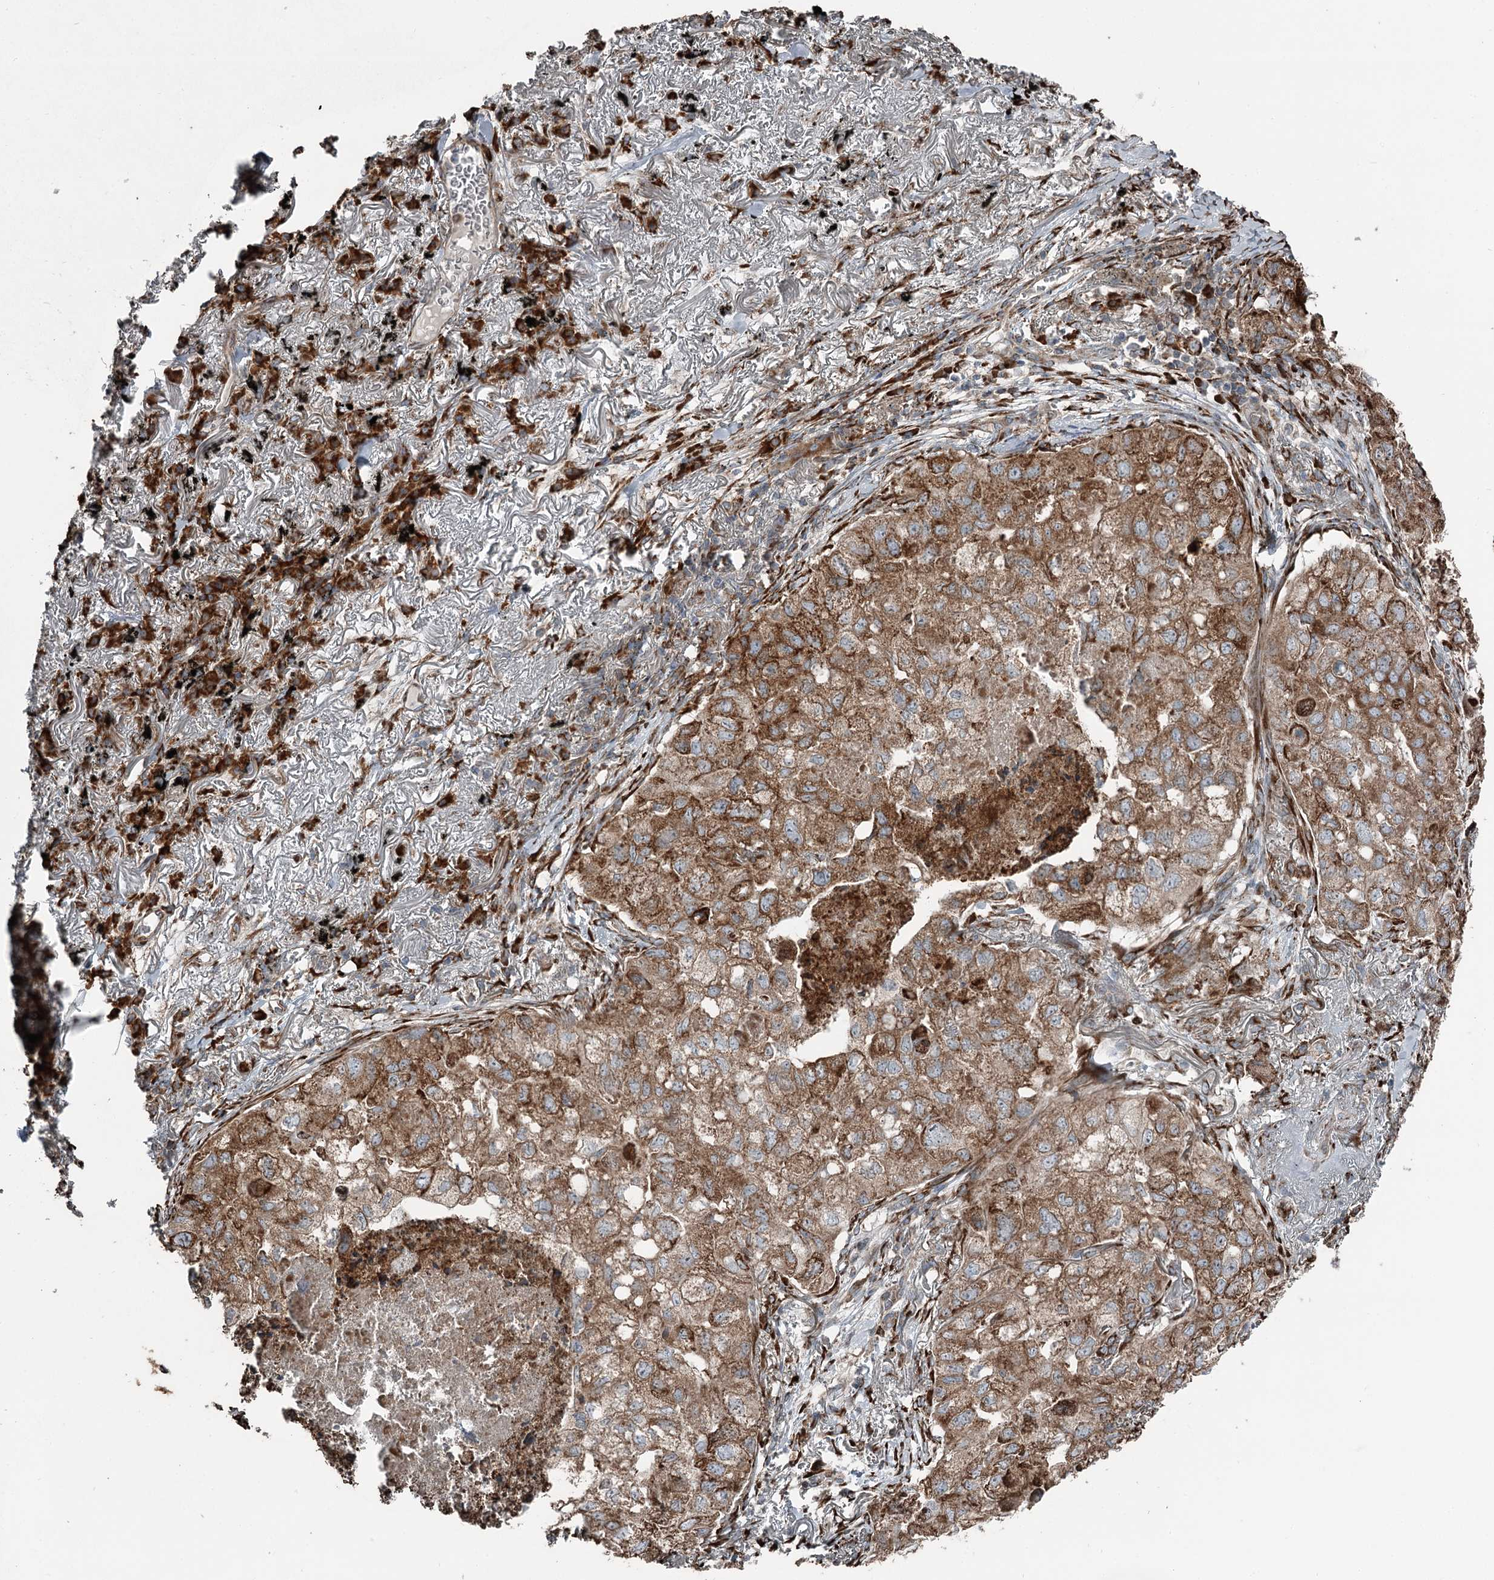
{"staining": {"intensity": "moderate", "quantity": ">75%", "location": "cytoplasmic/membranous"}, "tissue": "lung cancer", "cell_type": "Tumor cells", "image_type": "cancer", "snomed": [{"axis": "morphology", "description": "Adenocarcinoma, NOS"}, {"axis": "topography", "description": "Lung"}], "caption": "IHC micrograph of neoplastic tissue: lung cancer stained using IHC shows medium levels of moderate protein expression localized specifically in the cytoplasmic/membranous of tumor cells, appearing as a cytoplasmic/membranous brown color.", "gene": "RASSF8", "patient": {"sex": "male", "age": 65}}